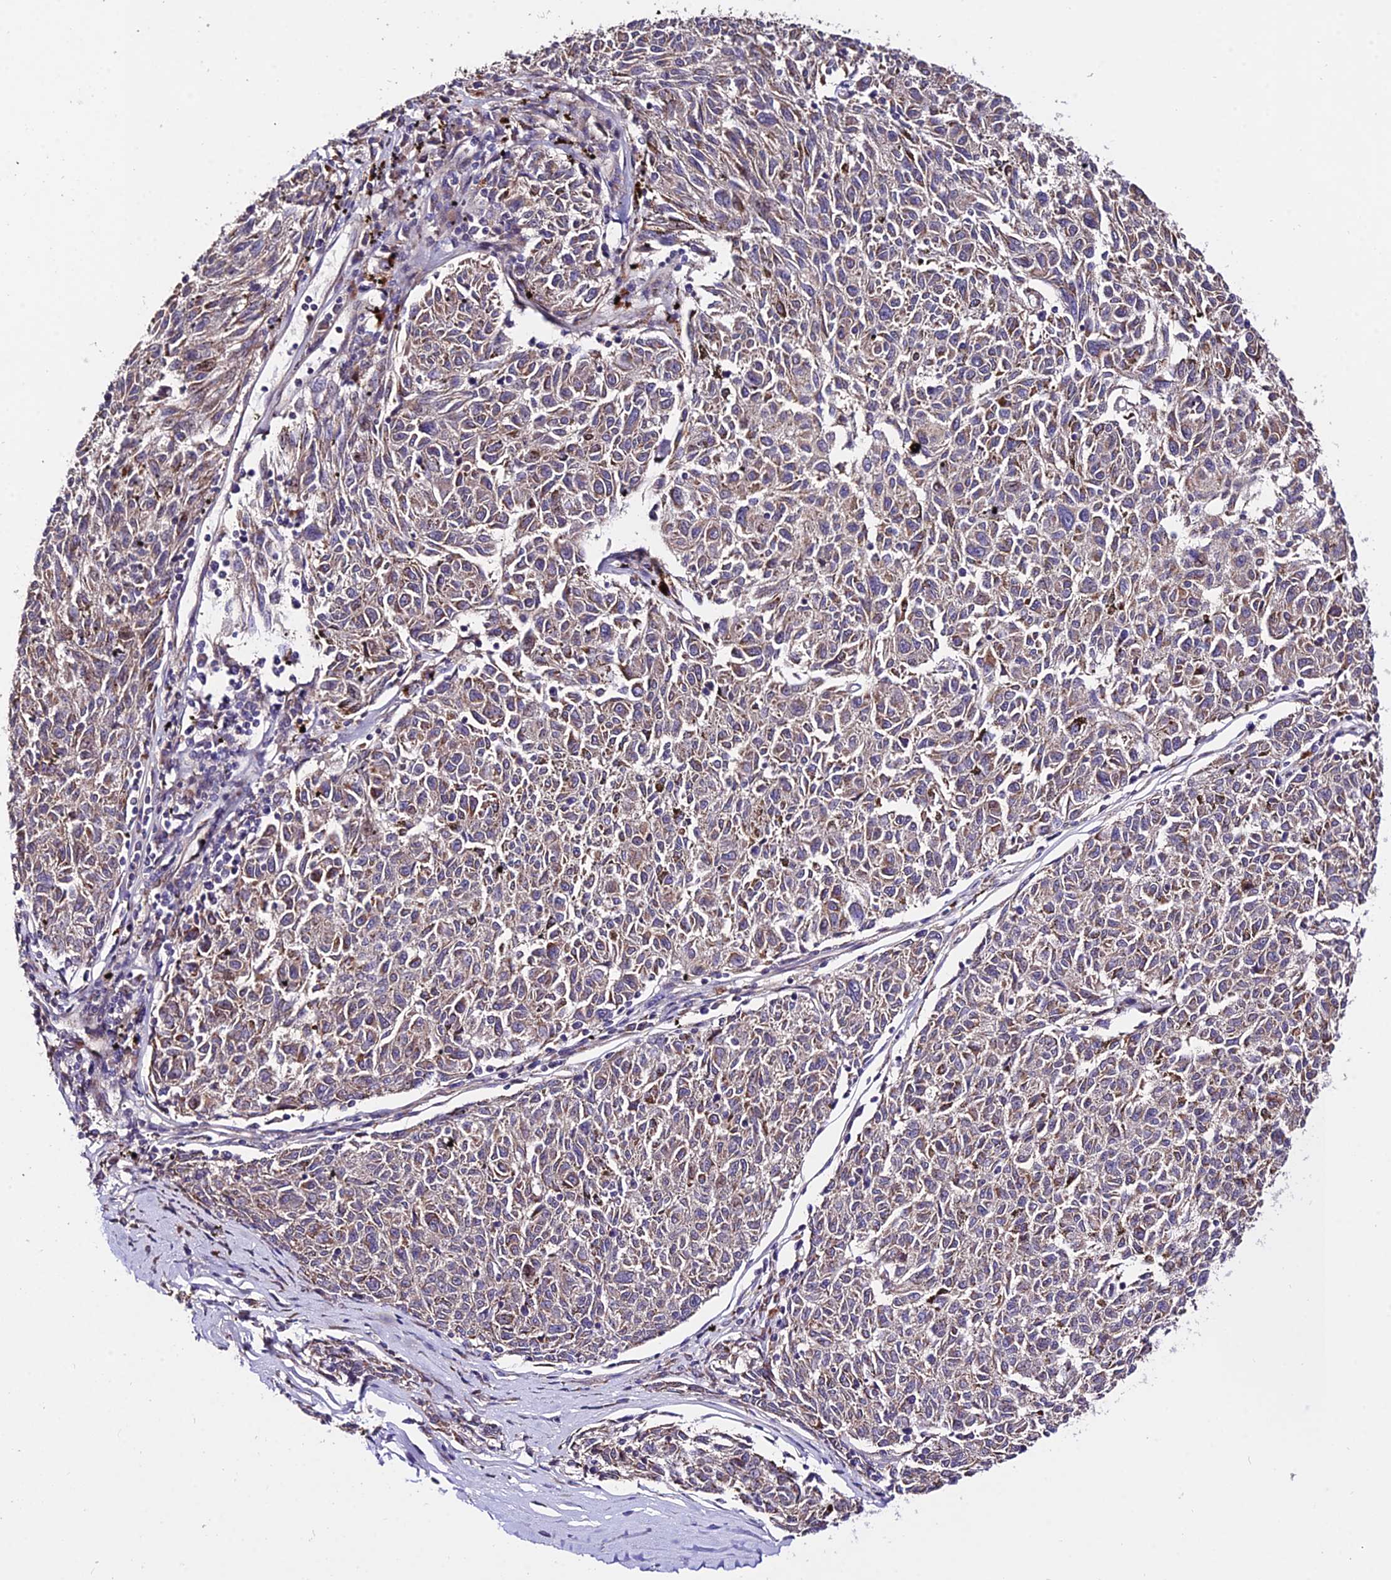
{"staining": {"intensity": "weak", "quantity": "25%-75%", "location": "cytoplasmic/membranous"}, "tissue": "melanoma", "cell_type": "Tumor cells", "image_type": "cancer", "snomed": [{"axis": "morphology", "description": "Malignant melanoma, NOS"}, {"axis": "topography", "description": "Skin"}], "caption": "This photomicrograph exhibits IHC staining of melanoma, with low weak cytoplasmic/membranous expression in approximately 25%-75% of tumor cells.", "gene": "WDR5B", "patient": {"sex": "female", "age": 72}}